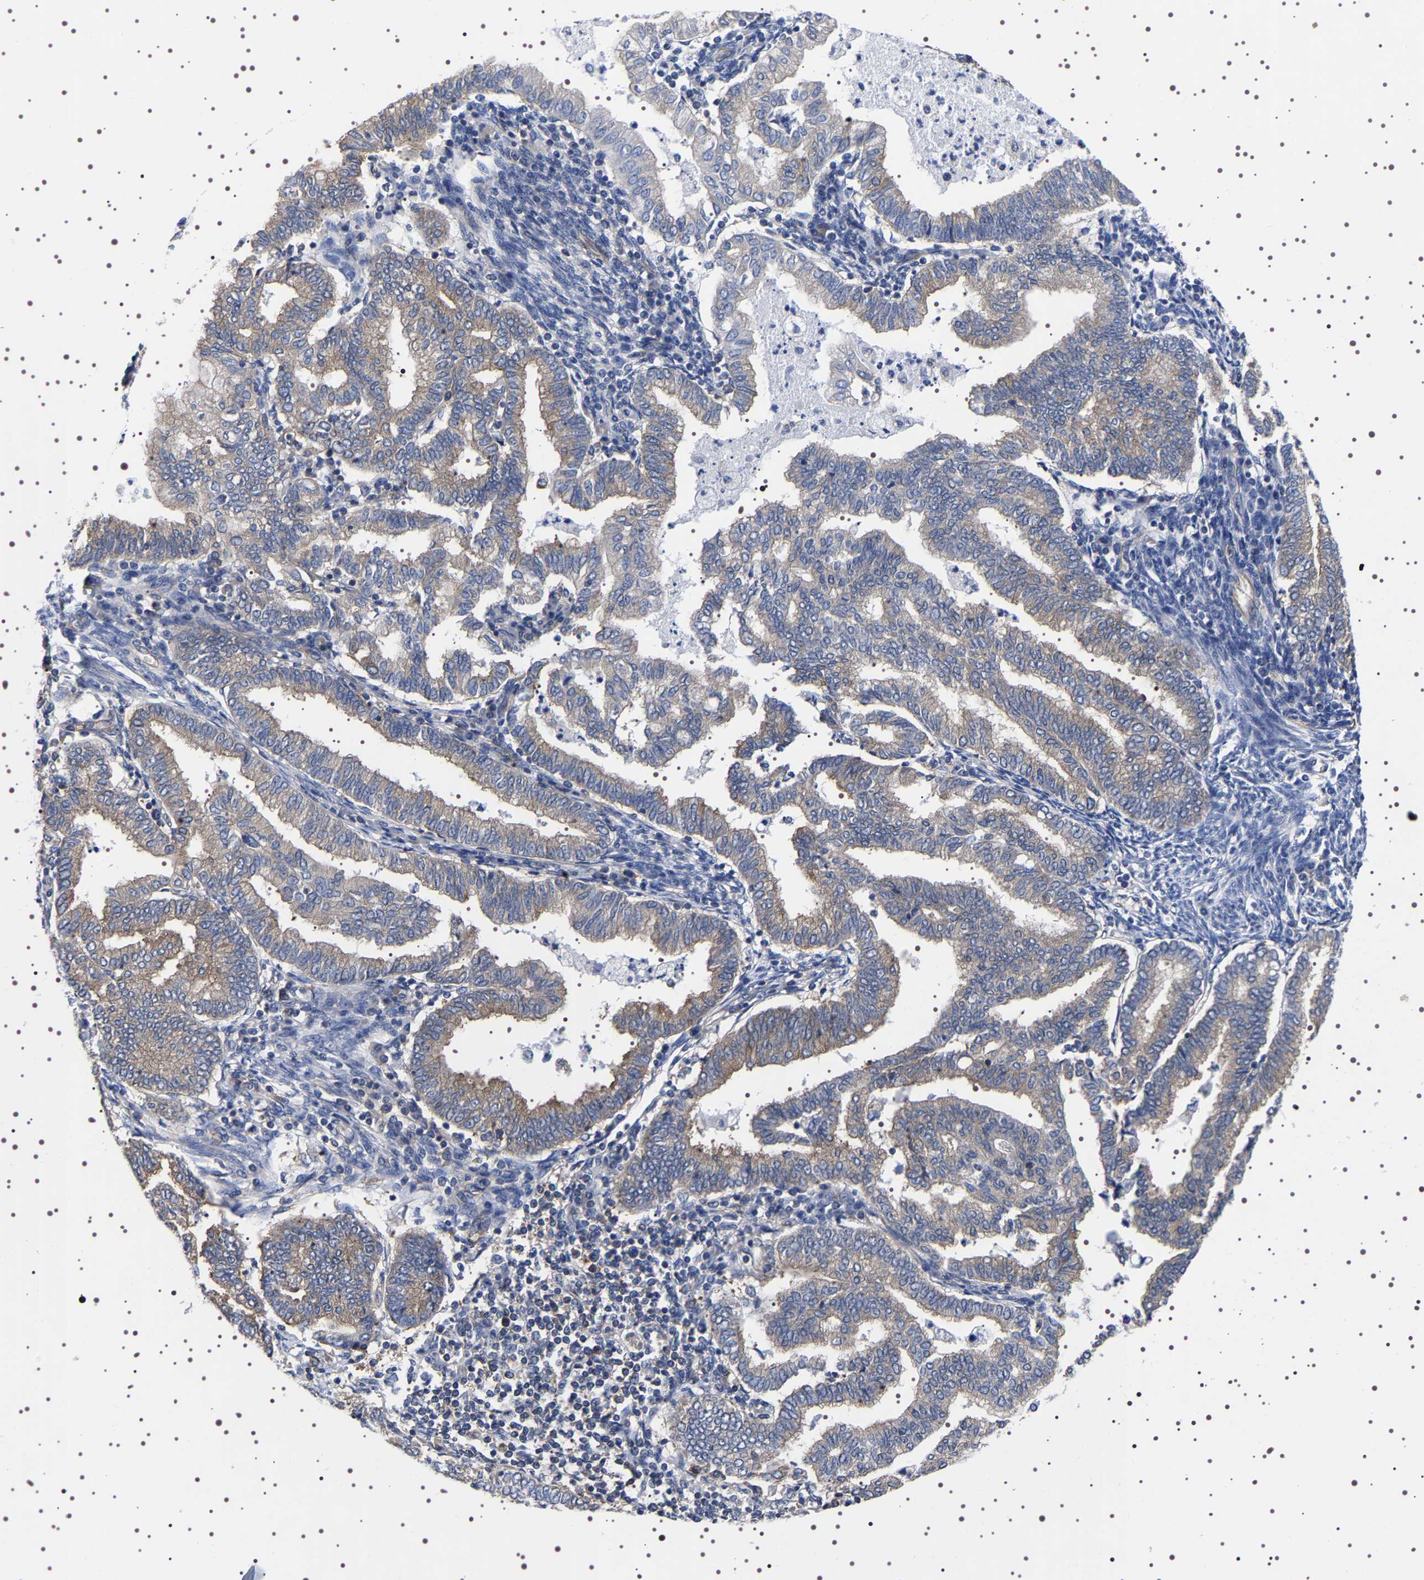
{"staining": {"intensity": "weak", "quantity": "25%-75%", "location": "cytoplasmic/membranous"}, "tissue": "endometrial cancer", "cell_type": "Tumor cells", "image_type": "cancer", "snomed": [{"axis": "morphology", "description": "Polyp, NOS"}, {"axis": "morphology", "description": "Adenocarcinoma, NOS"}, {"axis": "morphology", "description": "Adenoma, NOS"}, {"axis": "topography", "description": "Endometrium"}], "caption": "The photomicrograph exhibits immunohistochemical staining of endometrial cancer (adenocarcinoma). There is weak cytoplasmic/membranous expression is present in about 25%-75% of tumor cells.", "gene": "DARS1", "patient": {"sex": "female", "age": 79}}